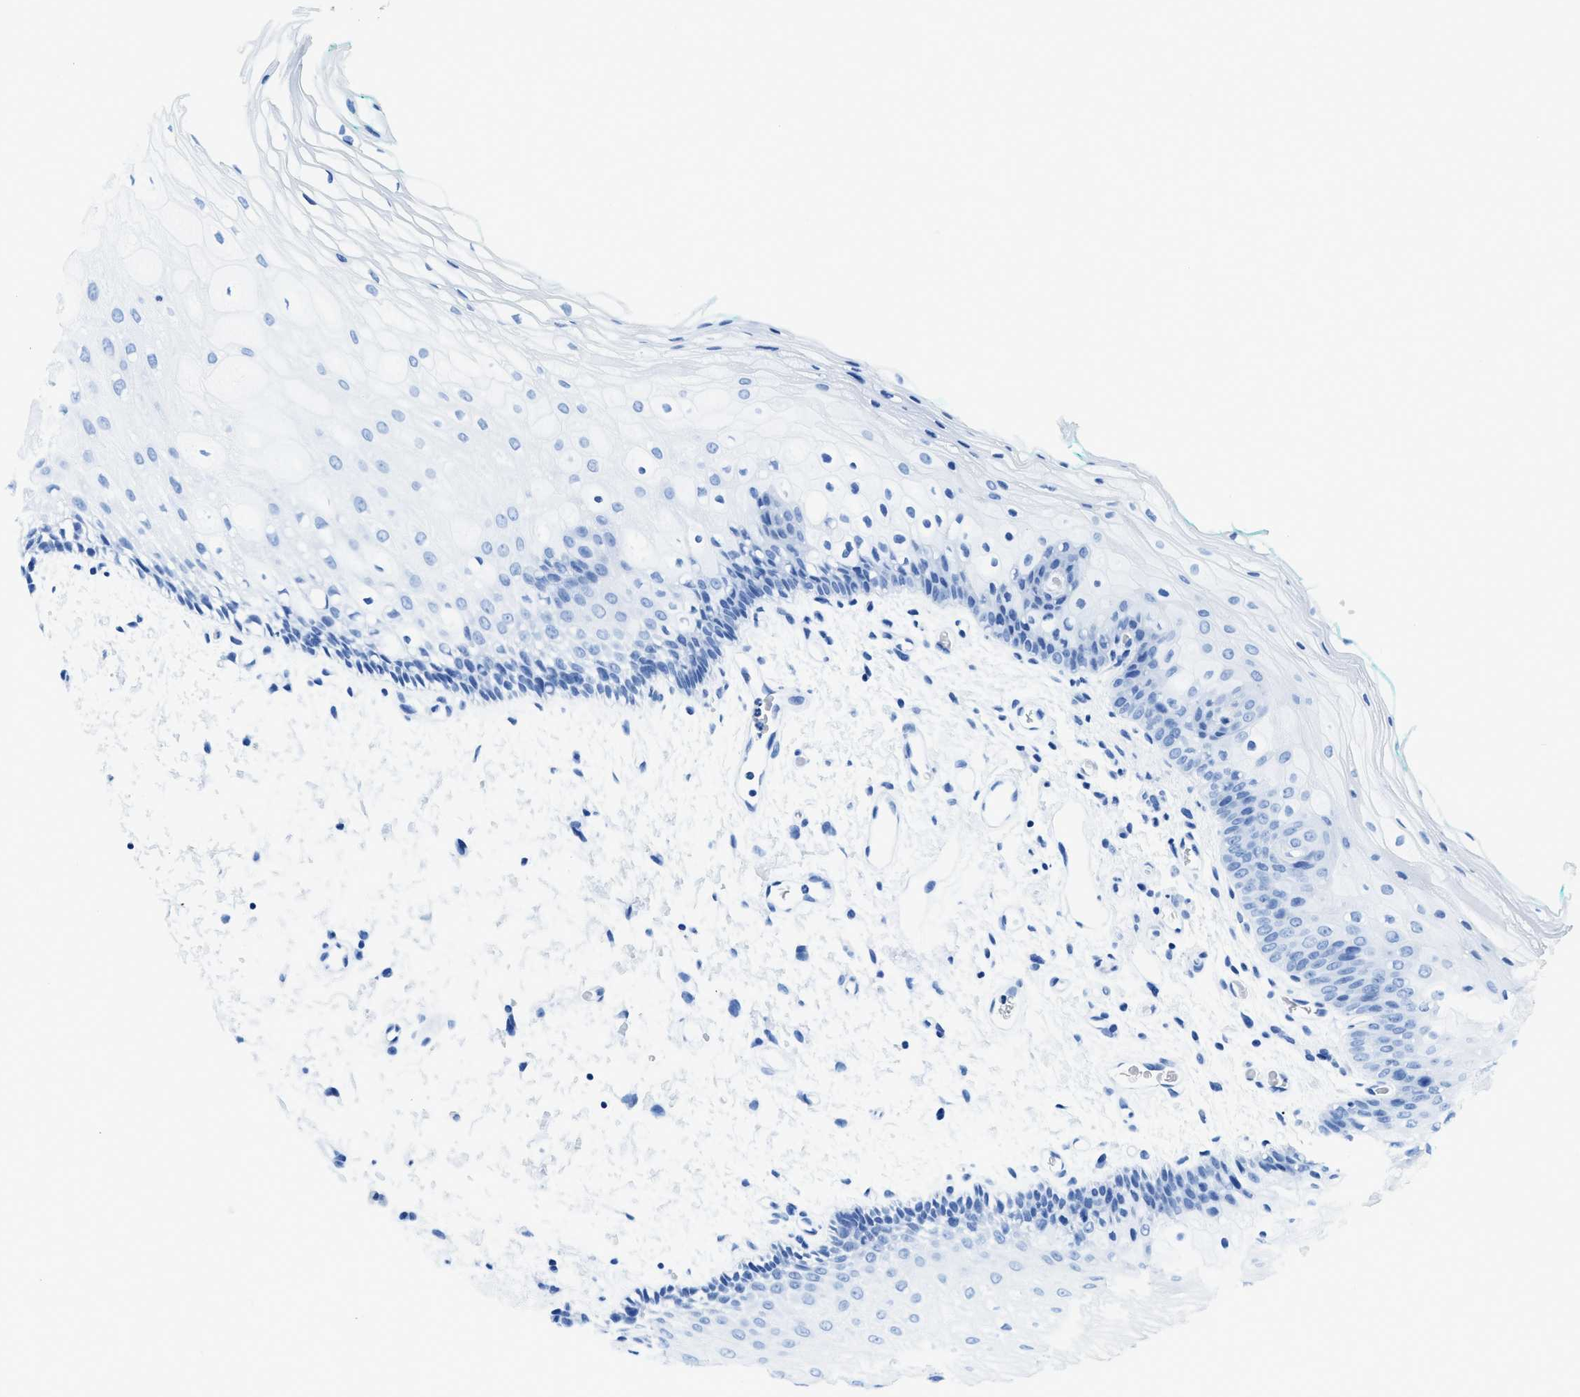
{"staining": {"intensity": "negative", "quantity": "none", "location": "none"}, "tissue": "oral mucosa", "cell_type": "Squamous epithelial cells", "image_type": "normal", "snomed": [{"axis": "morphology", "description": "Normal tissue, NOS"}, {"axis": "topography", "description": "Skeletal muscle"}, {"axis": "topography", "description": "Oral tissue"}, {"axis": "topography", "description": "Peripheral nerve tissue"}], "caption": "Immunohistochemistry (IHC) histopathology image of benign oral mucosa stained for a protein (brown), which demonstrates no staining in squamous epithelial cells.", "gene": "NEB", "patient": {"sex": "female", "age": 84}}